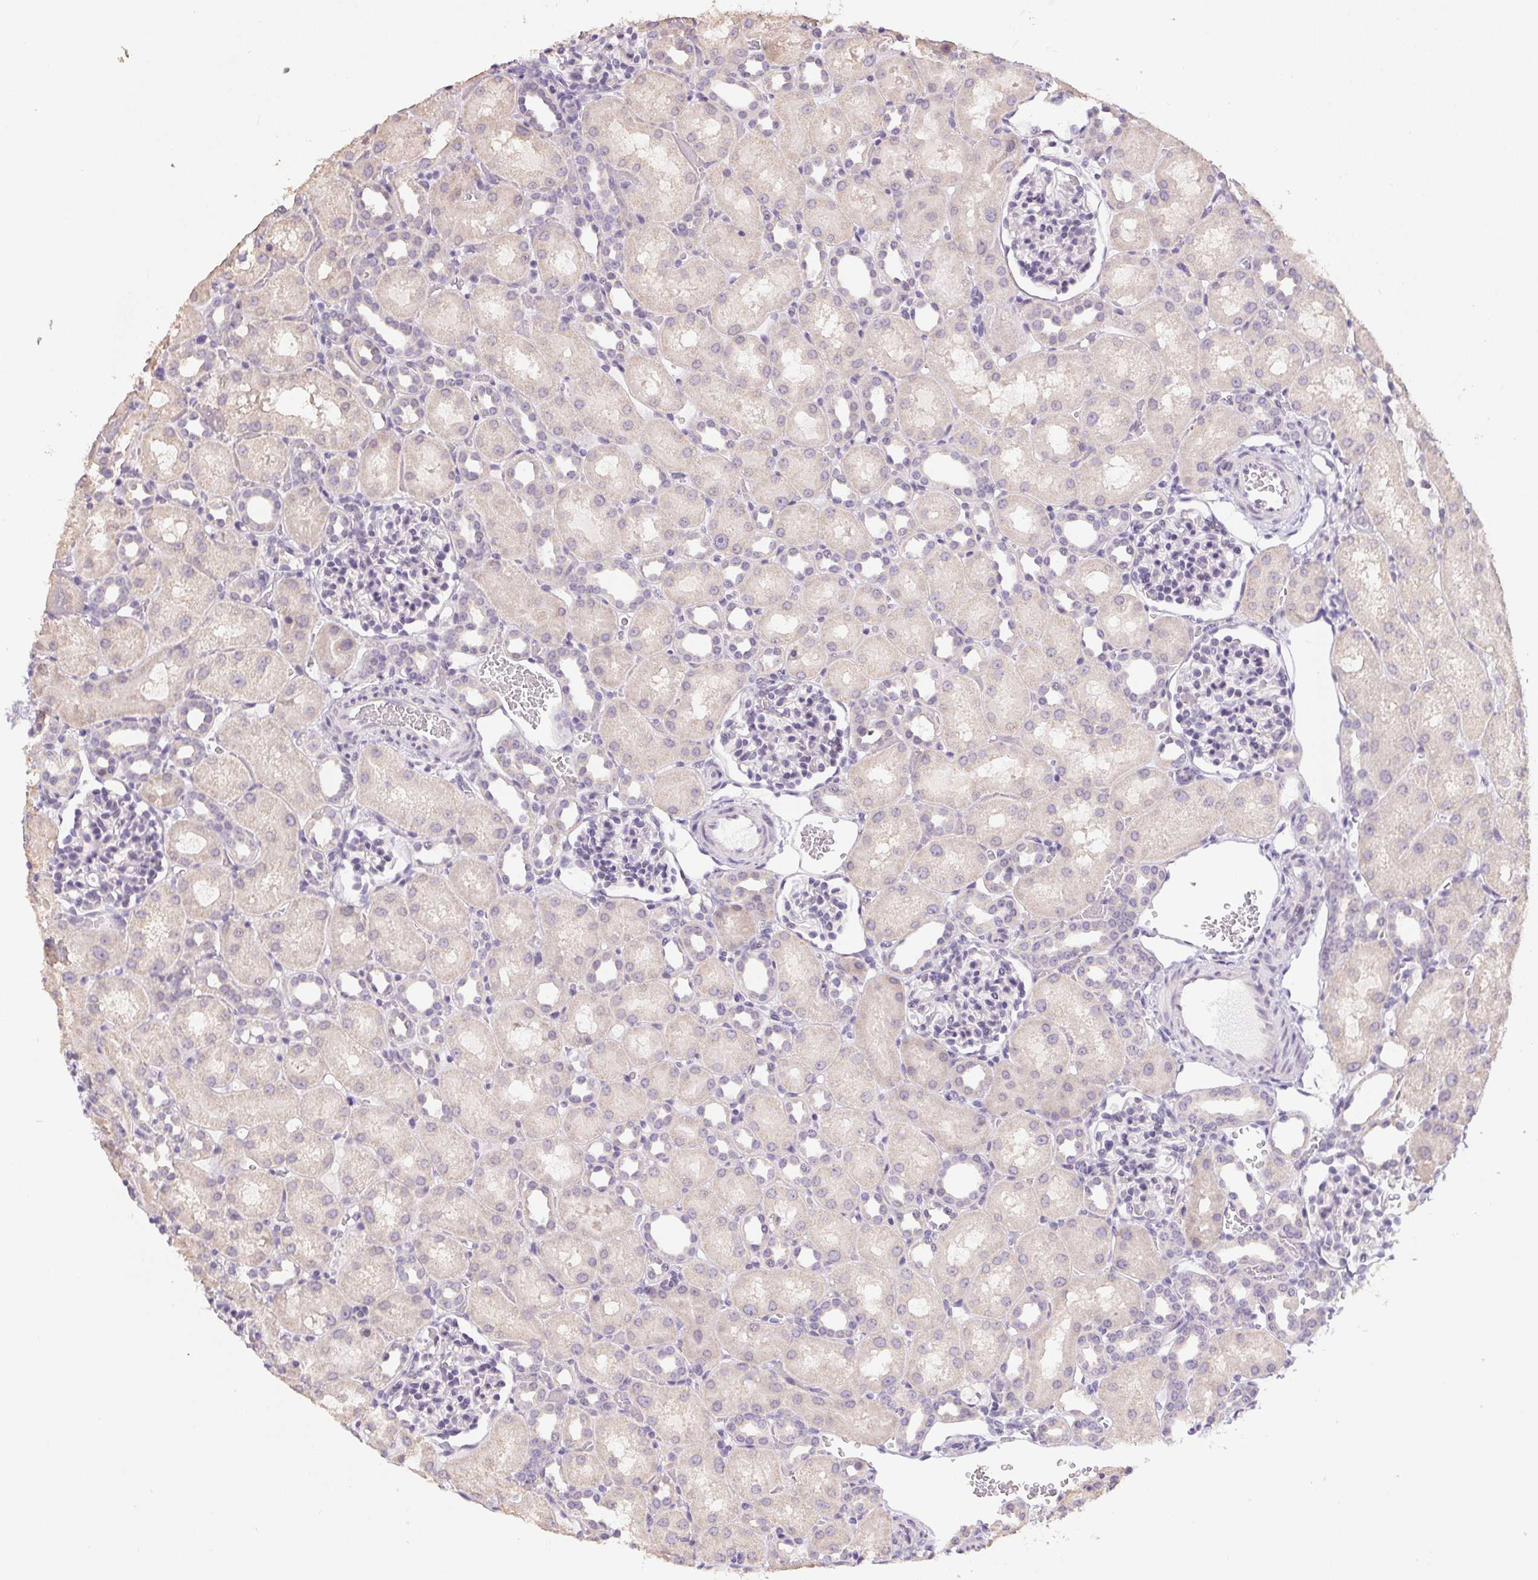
{"staining": {"intensity": "negative", "quantity": "none", "location": "none"}, "tissue": "kidney", "cell_type": "Cells in glomeruli", "image_type": "normal", "snomed": [{"axis": "morphology", "description": "Normal tissue, NOS"}, {"axis": "topography", "description": "Kidney"}], "caption": "An image of human kidney is negative for staining in cells in glomeruli. The staining was performed using DAB (3,3'-diaminobenzidine) to visualize the protein expression in brown, while the nuclei were stained in blue with hematoxylin (Magnification: 20x).", "gene": "SPACA9", "patient": {"sex": "male", "age": 1}}